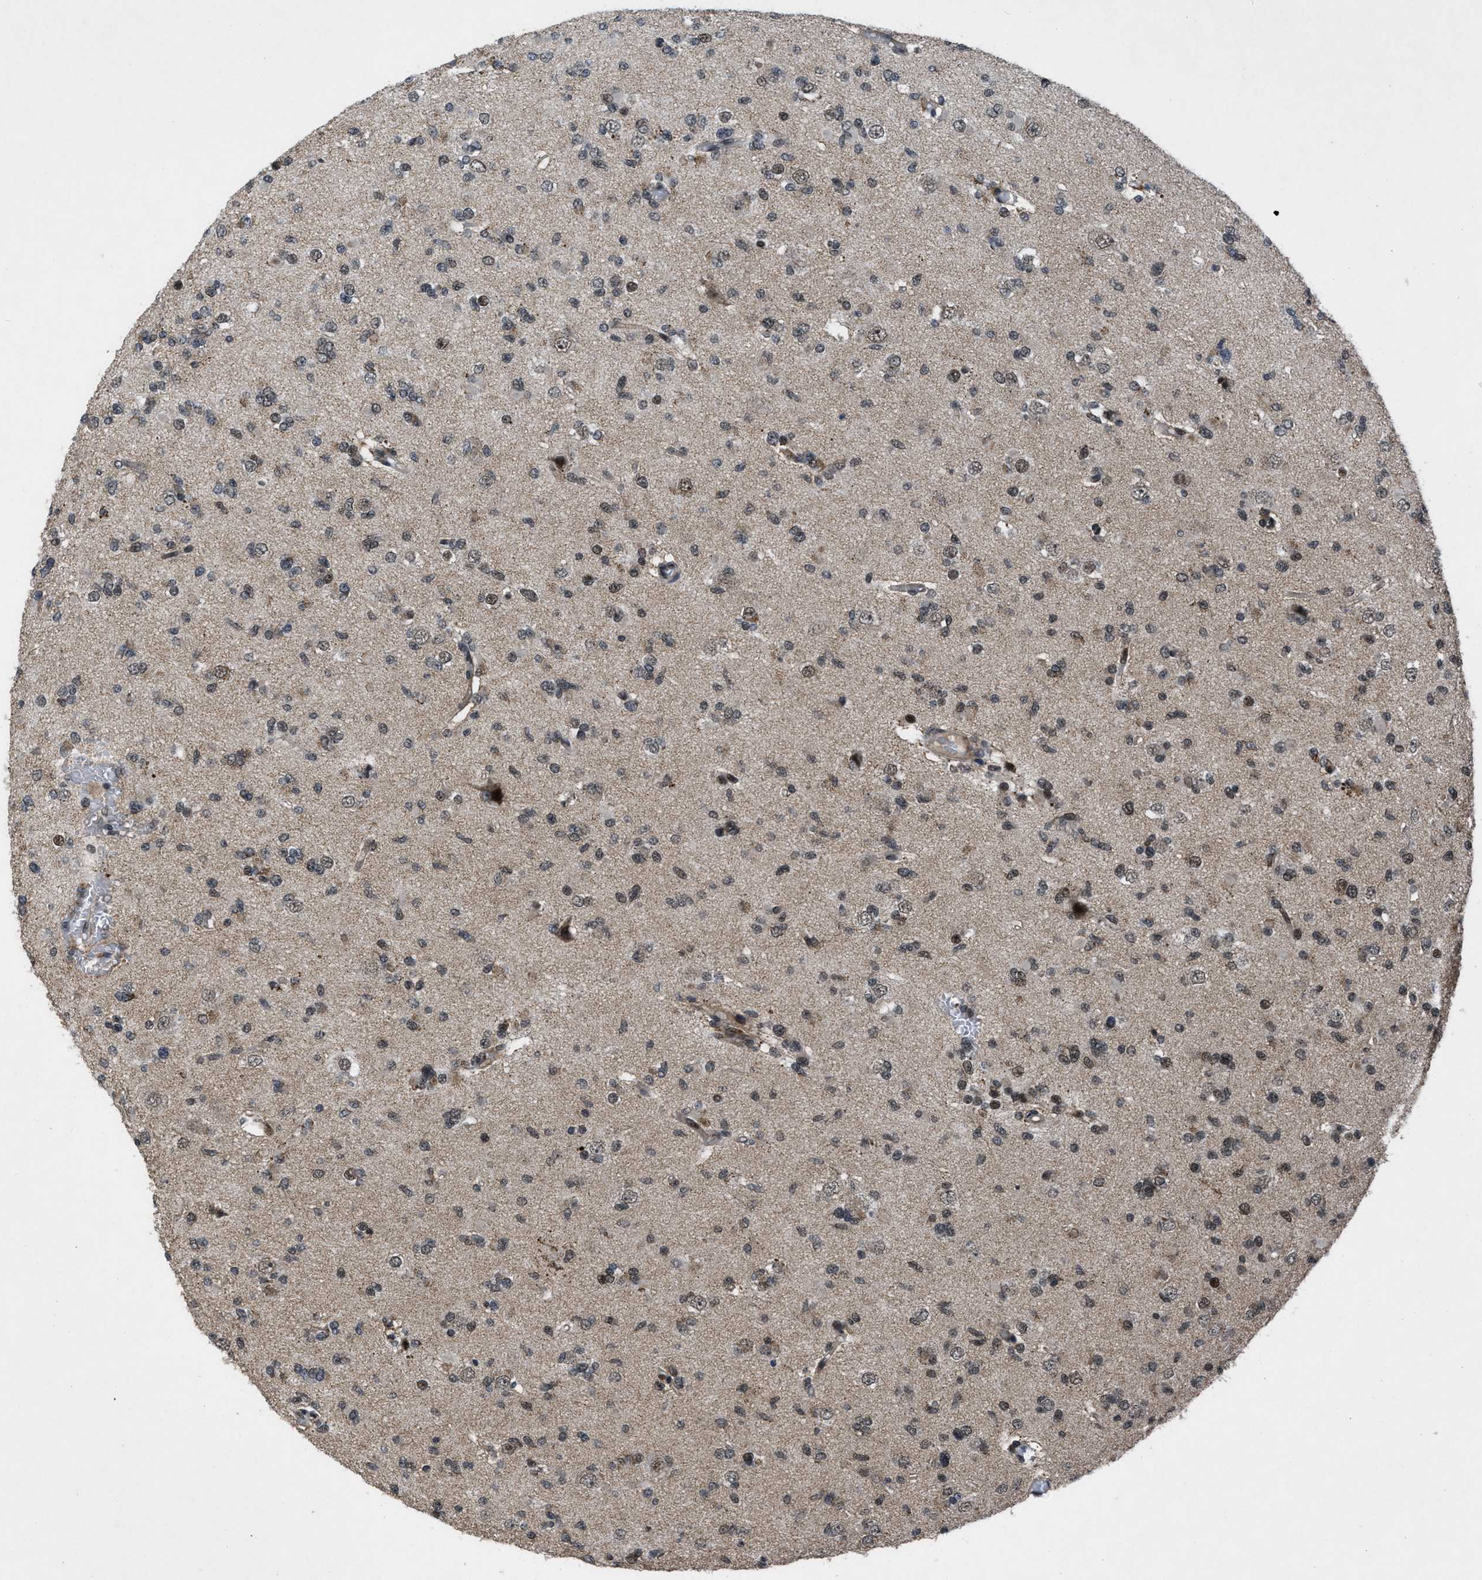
{"staining": {"intensity": "weak", "quantity": "25%-75%", "location": "nuclear"}, "tissue": "glioma", "cell_type": "Tumor cells", "image_type": "cancer", "snomed": [{"axis": "morphology", "description": "Glioma, malignant, Low grade"}, {"axis": "topography", "description": "Brain"}], "caption": "Immunohistochemical staining of malignant low-grade glioma exhibits weak nuclear protein staining in about 25%-75% of tumor cells.", "gene": "ZNHIT1", "patient": {"sex": "female", "age": 22}}